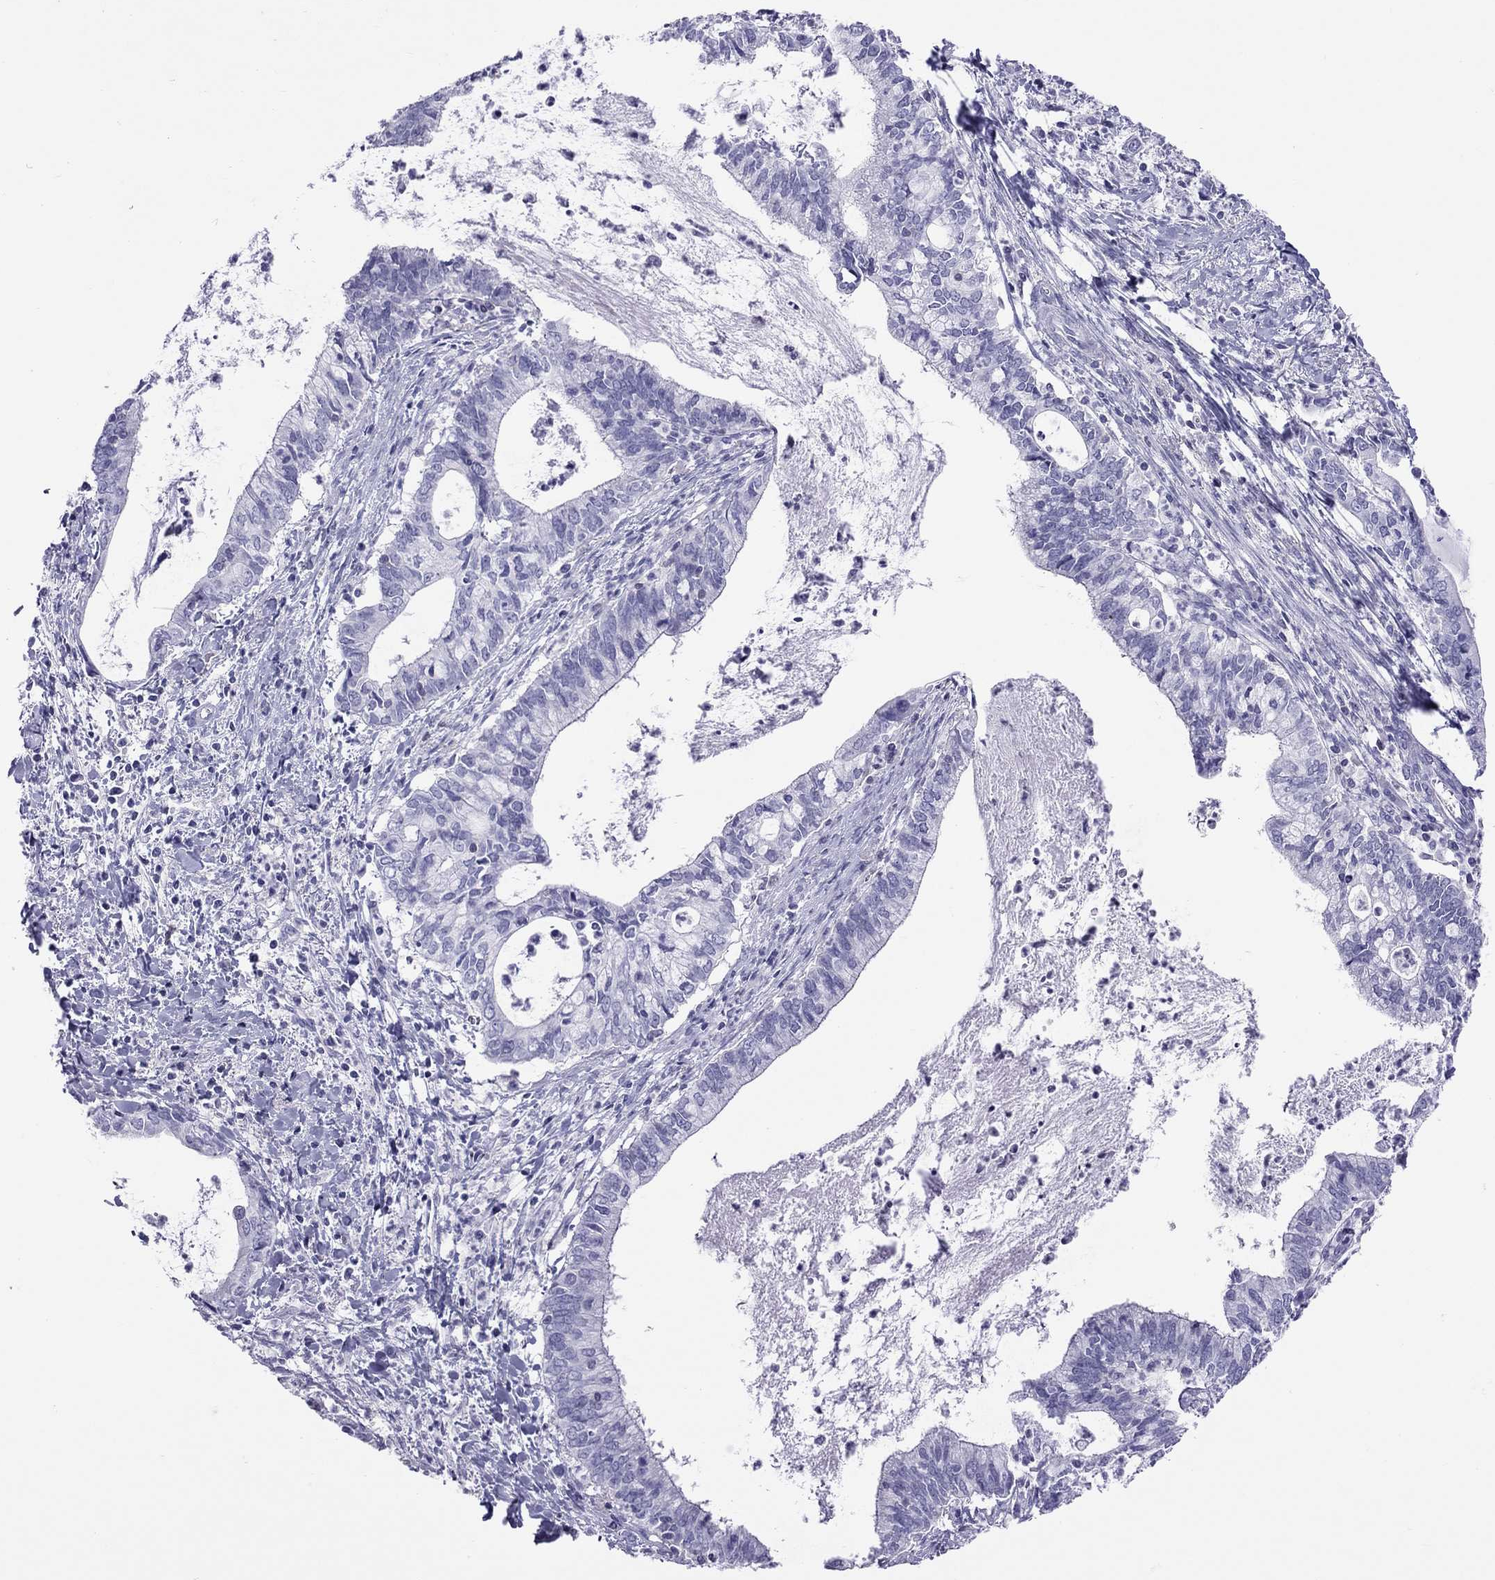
{"staining": {"intensity": "negative", "quantity": "none", "location": "none"}, "tissue": "cervical cancer", "cell_type": "Tumor cells", "image_type": "cancer", "snomed": [{"axis": "morphology", "description": "Adenocarcinoma, NOS"}, {"axis": "topography", "description": "Cervix"}], "caption": "Micrograph shows no protein expression in tumor cells of adenocarcinoma (cervical) tissue.", "gene": "STAG3", "patient": {"sex": "female", "age": 42}}